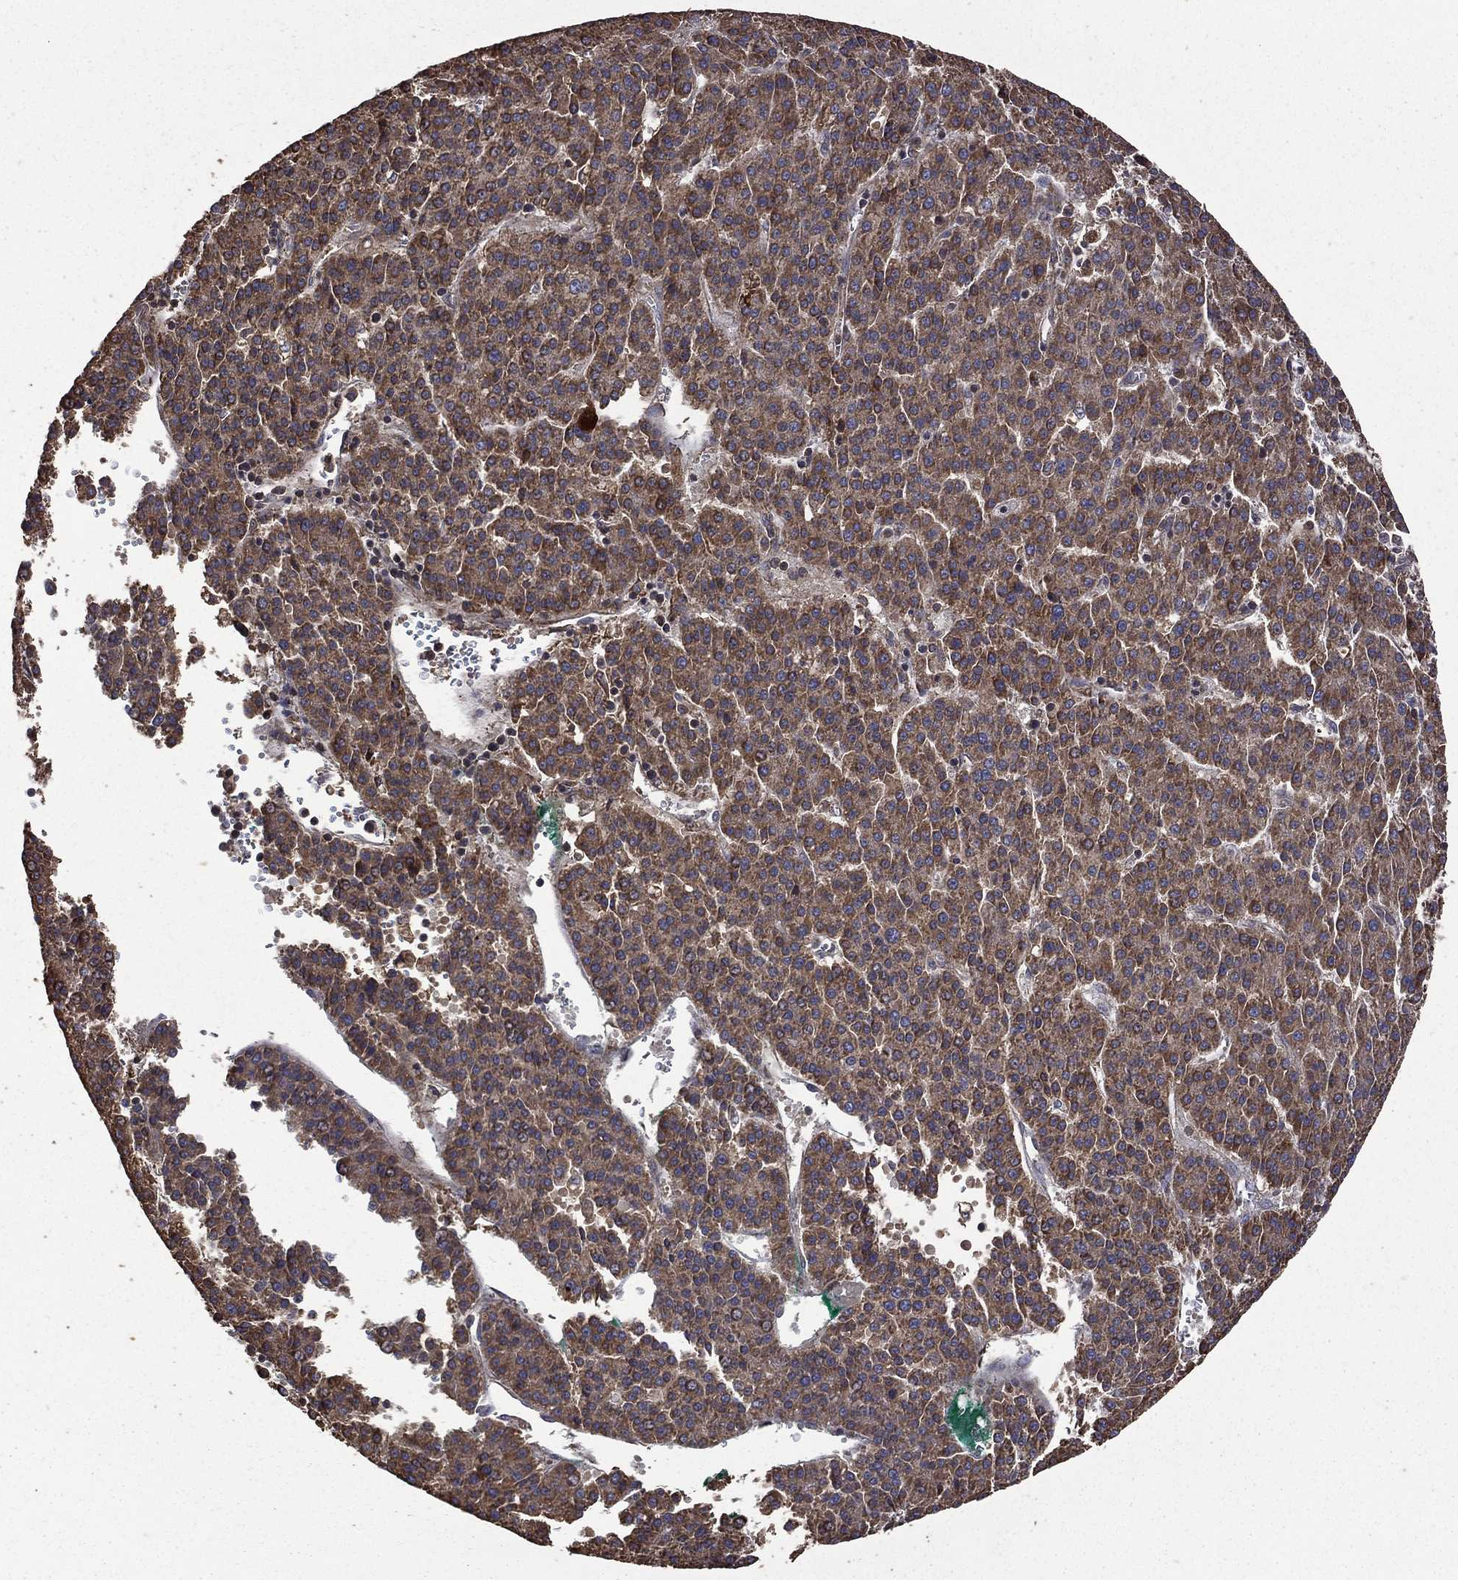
{"staining": {"intensity": "moderate", "quantity": ">75%", "location": "cytoplasmic/membranous"}, "tissue": "liver cancer", "cell_type": "Tumor cells", "image_type": "cancer", "snomed": [{"axis": "morphology", "description": "Carcinoma, Hepatocellular, NOS"}, {"axis": "topography", "description": "Liver"}], "caption": "This is an image of immunohistochemistry staining of hepatocellular carcinoma (liver), which shows moderate staining in the cytoplasmic/membranous of tumor cells.", "gene": "METTL27", "patient": {"sex": "female", "age": 58}}